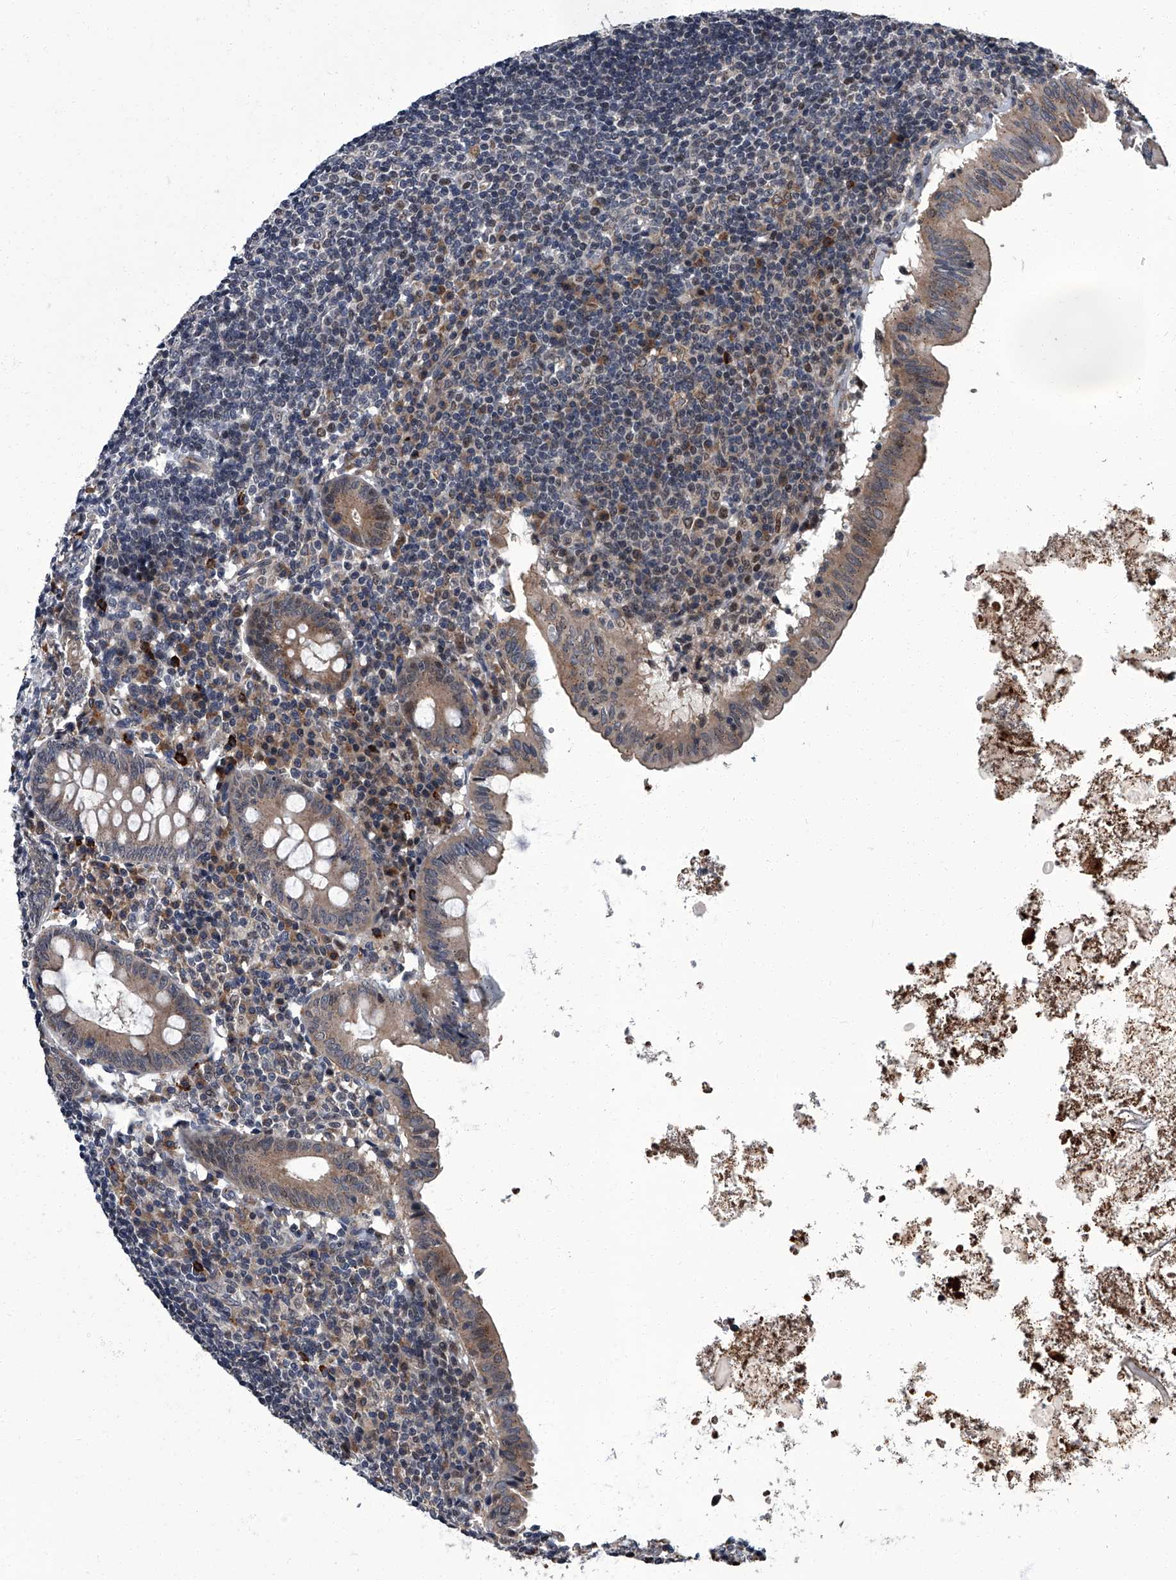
{"staining": {"intensity": "weak", "quantity": ">75%", "location": "cytoplasmic/membranous"}, "tissue": "appendix", "cell_type": "Glandular cells", "image_type": "normal", "snomed": [{"axis": "morphology", "description": "Normal tissue, NOS"}, {"axis": "topography", "description": "Appendix"}], "caption": "Brown immunohistochemical staining in normal human appendix exhibits weak cytoplasmic/membranous staining in approximately >75% of glandular cells. (DAB IHC, brown staining for protein, blue staining for nuclei).", "gene": "ZNF274", "patient": {"sex": "female", "age": 54}}